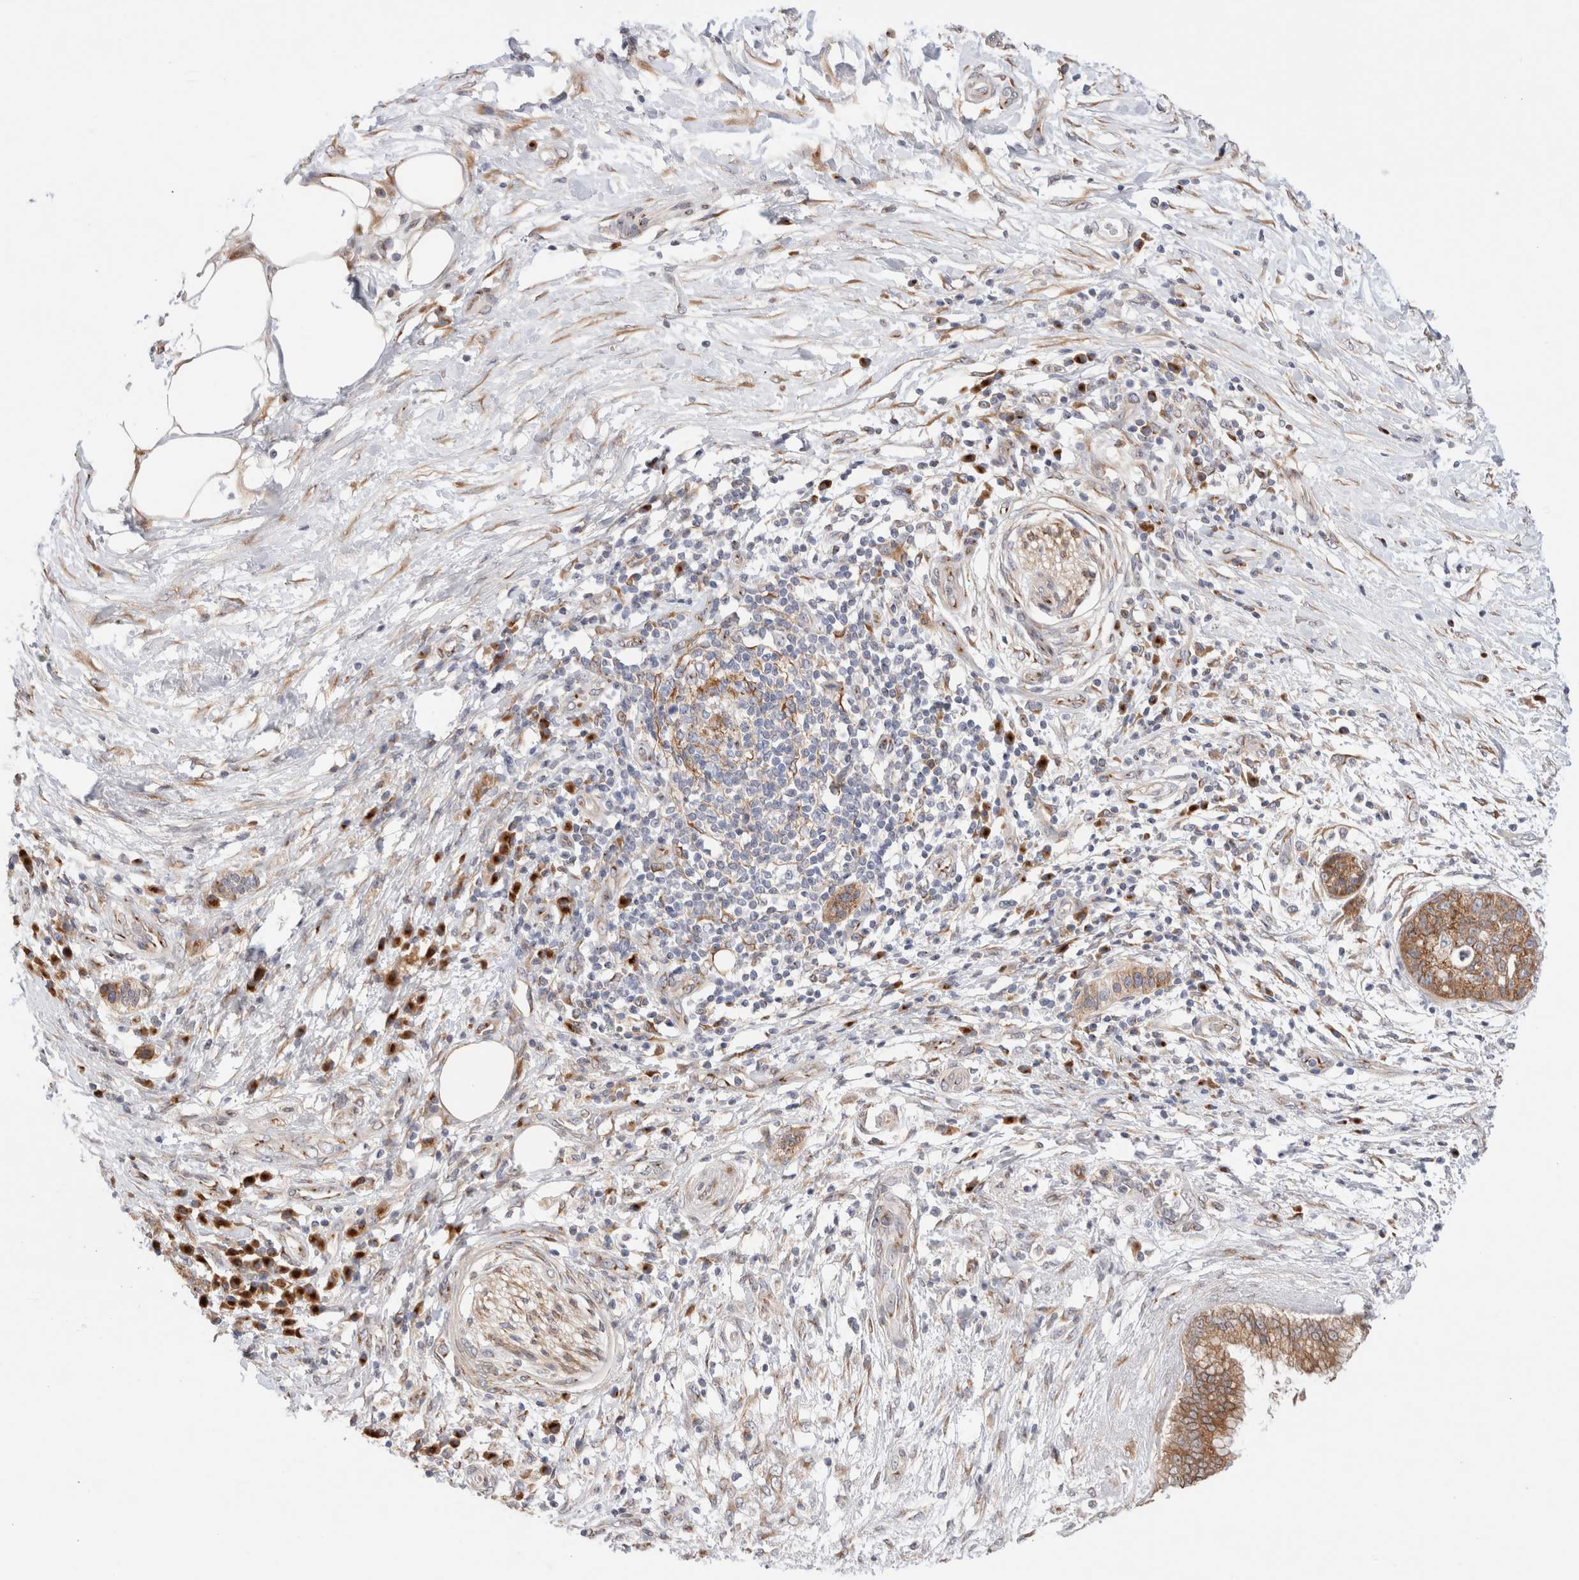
{"staining": {"intensity": "moderate", "quantity": ">75%", "location": "cytoplasmic/membranous"}, "tissue": "pancreatic cancer", "cell_type": "Tumor cells", "image_type": "cancer", "snomed": [{"axis": "morphology", "description": "Adenocarcinoma, NOS"}, {"axis": "topography", "description": "Pancreas"}], "caption": "Tumor cells reveal medium levels of moderate cytoplasmic/membranous expression in approximately >75% of cells in human pancreatic cancer.", "gene": "LMAN2L", "patient": {"sex": "female", "age": 78}}